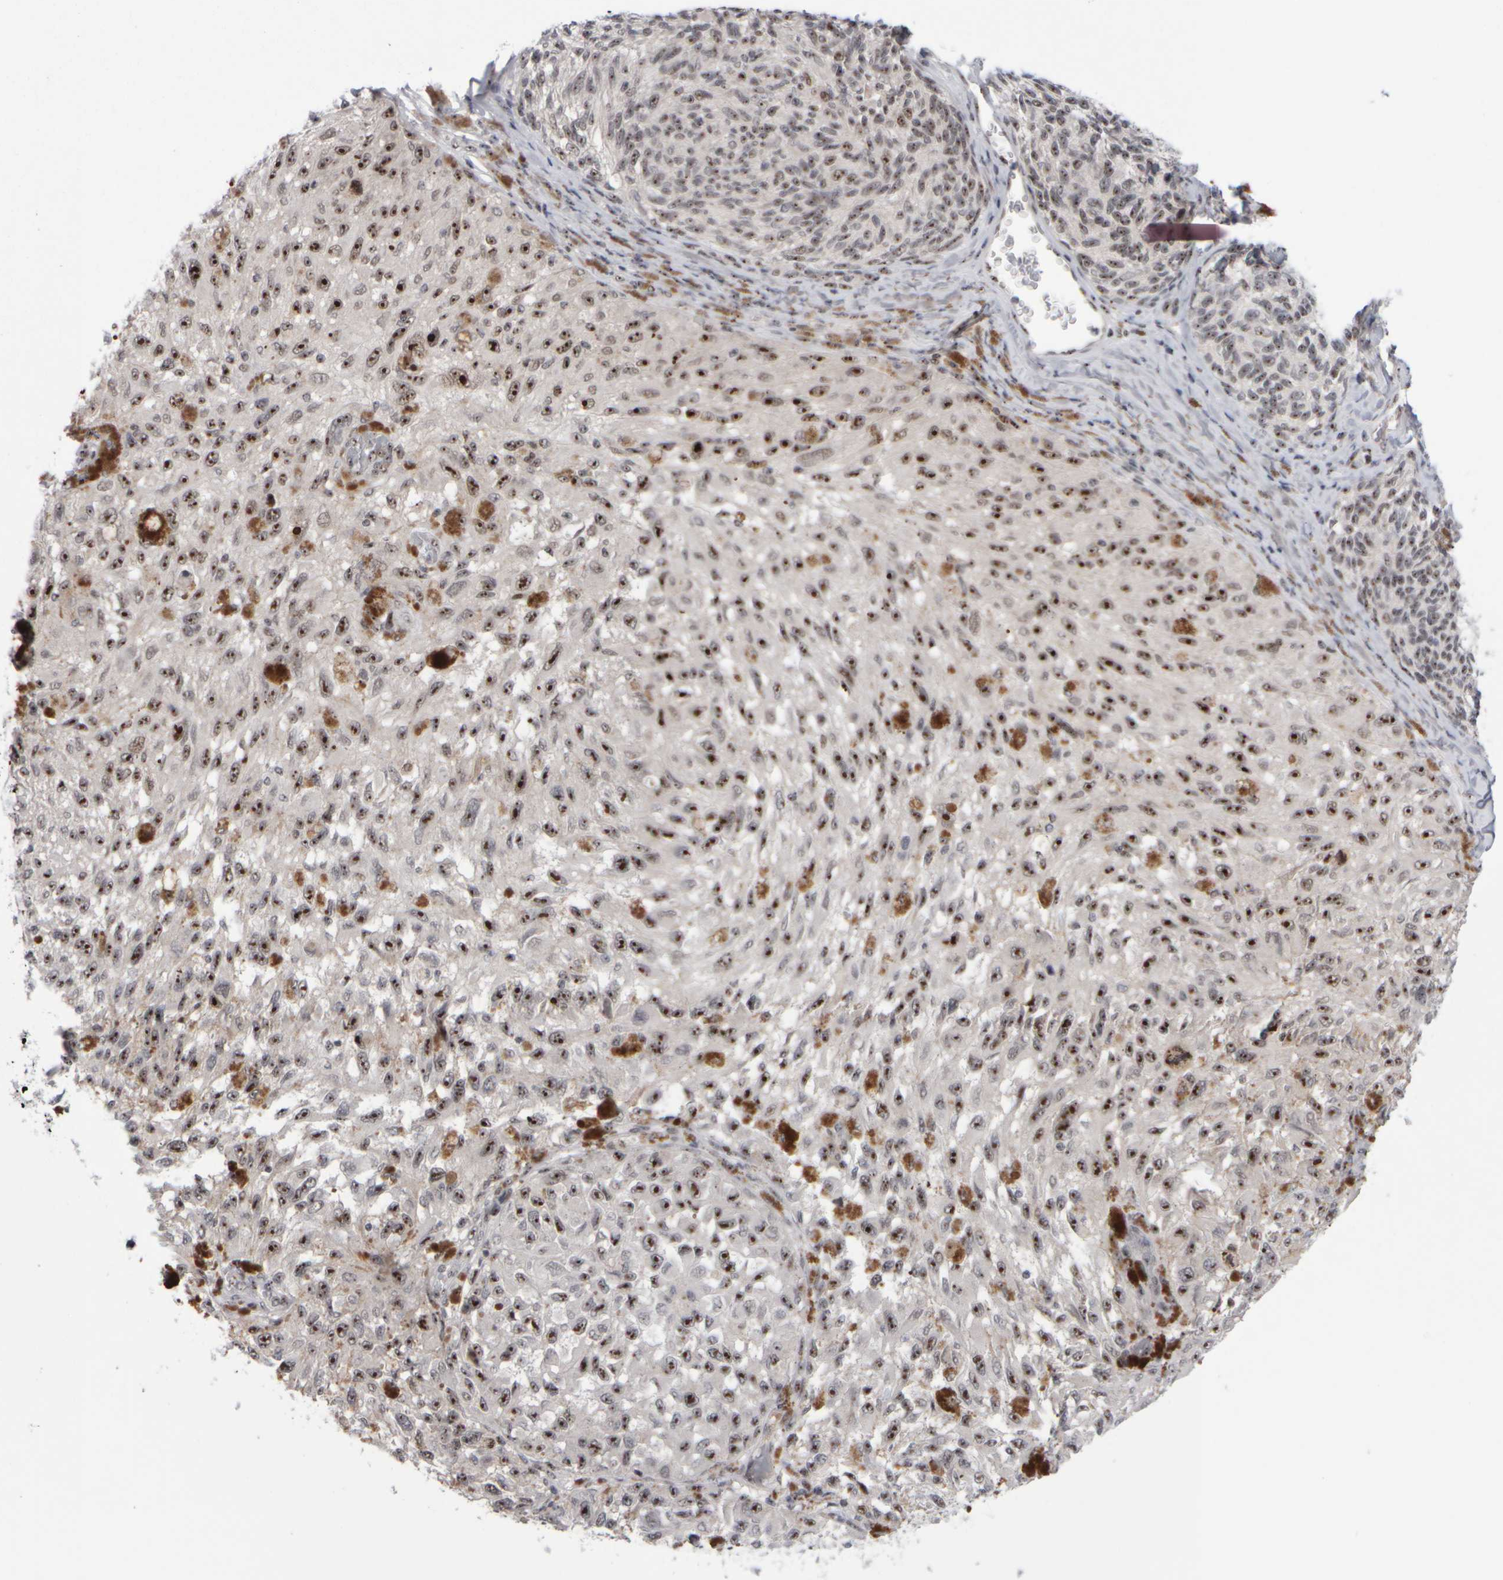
{"staining": {"intensity": "strong", "quantity": ">75%", "location": "nuclear"}, "tissue": "melanoma", "cell_type": "Tumor cells", "image_type": "cancer", "snomed": [{"axis": "morphology", "description": "Malignant melanoma, NOS"}, {"axis": "topography", "description": "Skin"}], "caption": "Immunohistochemistry (IHC) of human melanoma shows high levels of strong nuclear staining in about >75% of tumor cells.", "gene": "SURF6", "patient": {"sex": "female", "age": 73}}